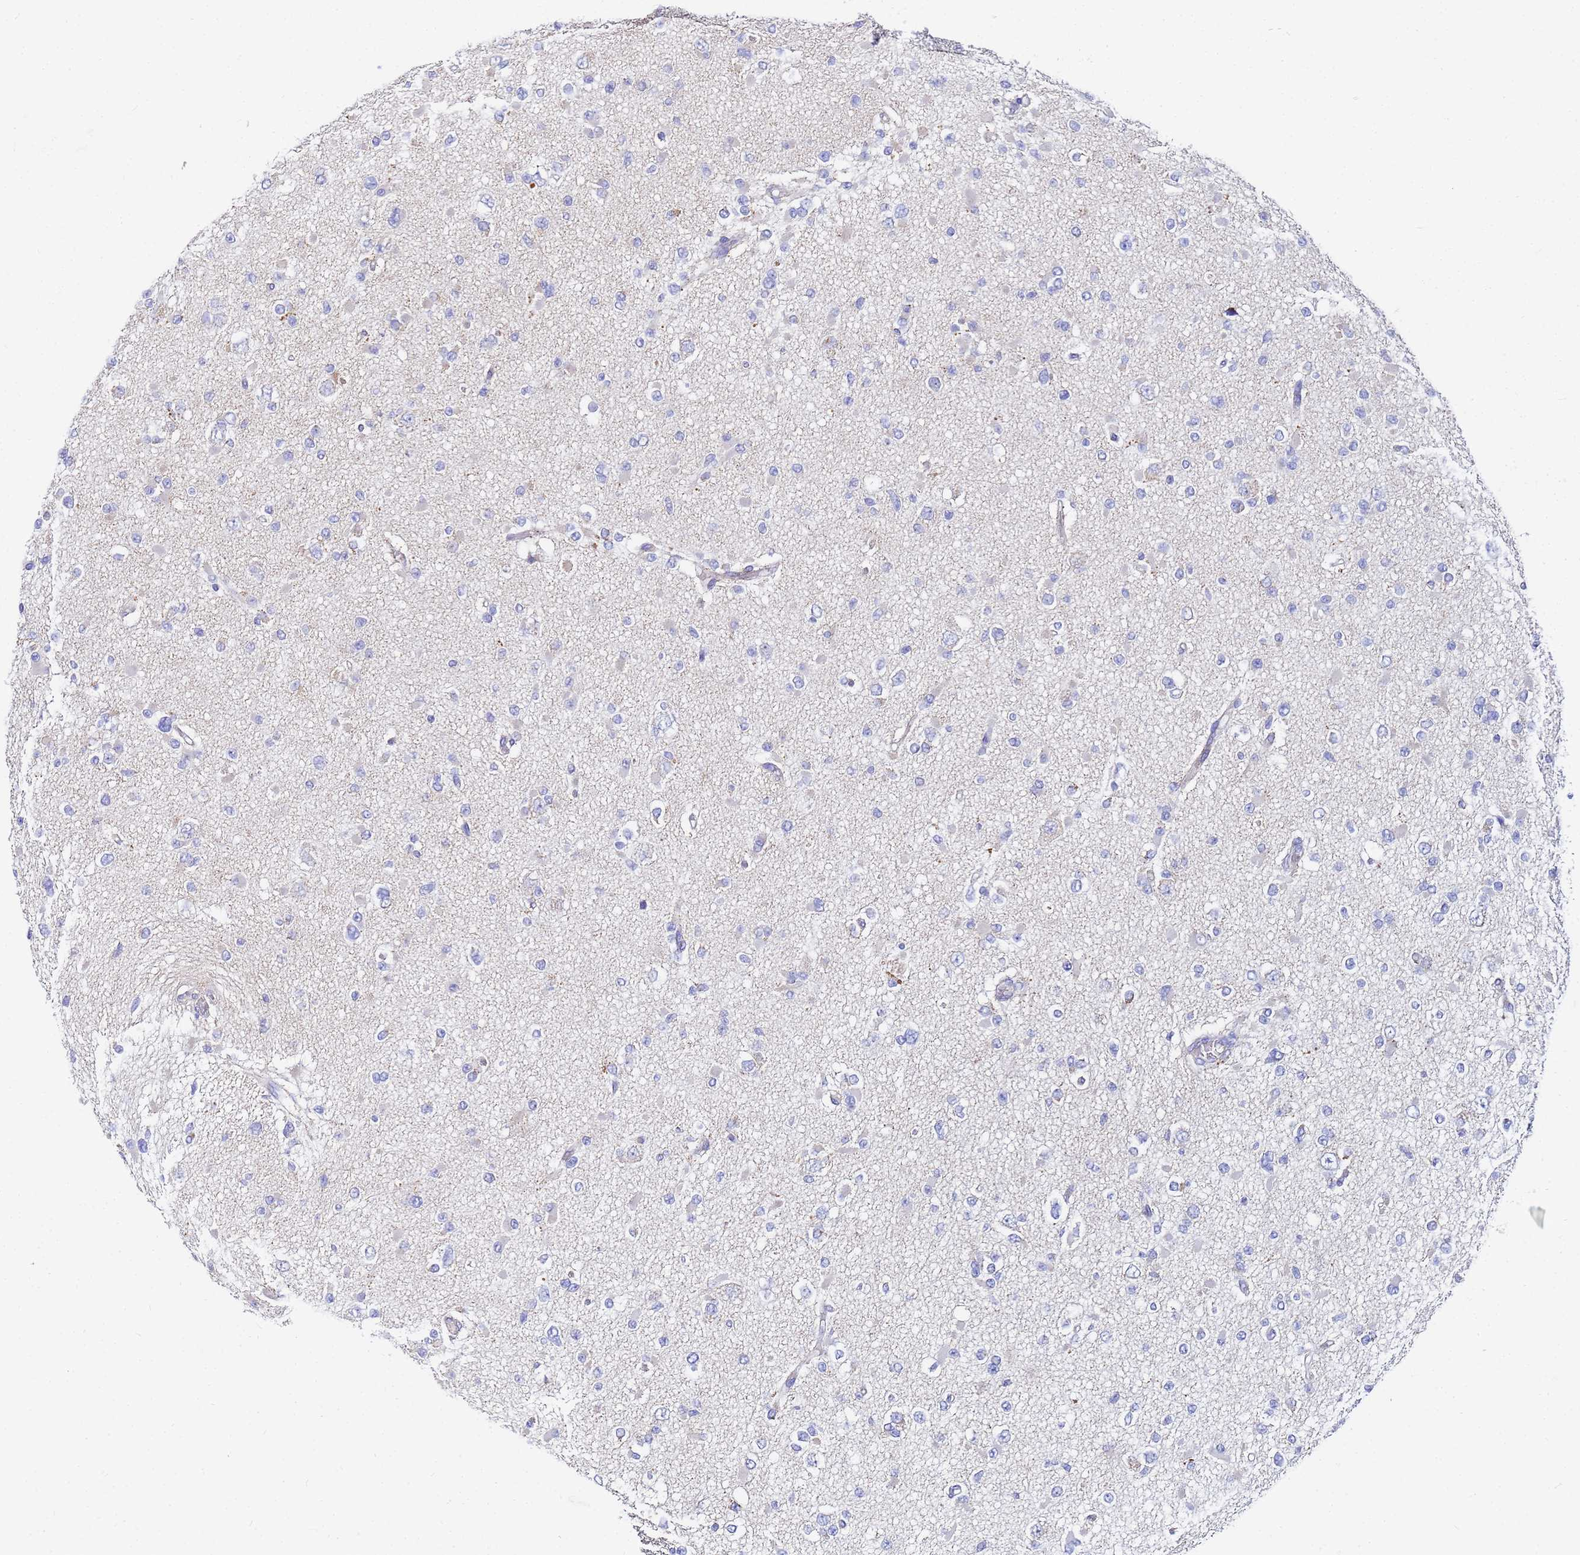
{"staining": {"intensity": "negative", "quantity": "none", "location": "none"}, "tissue": "glioma", "cell_type": "Tumor cells", "image_type": "cancer", "snomed": [{"axis": "morphology", "description": "Glioma, malignant, Low grade"}, {"axis": "topography", "description": "Brain"}], "caption": "Immunohistochemistry micrograph of neoplastic tissue: human glioma stained with DAB shows no significant protein positivity in tumor cells.", "gene": "FAHD2A", "patient": {"sex": "female", "age": 22}}